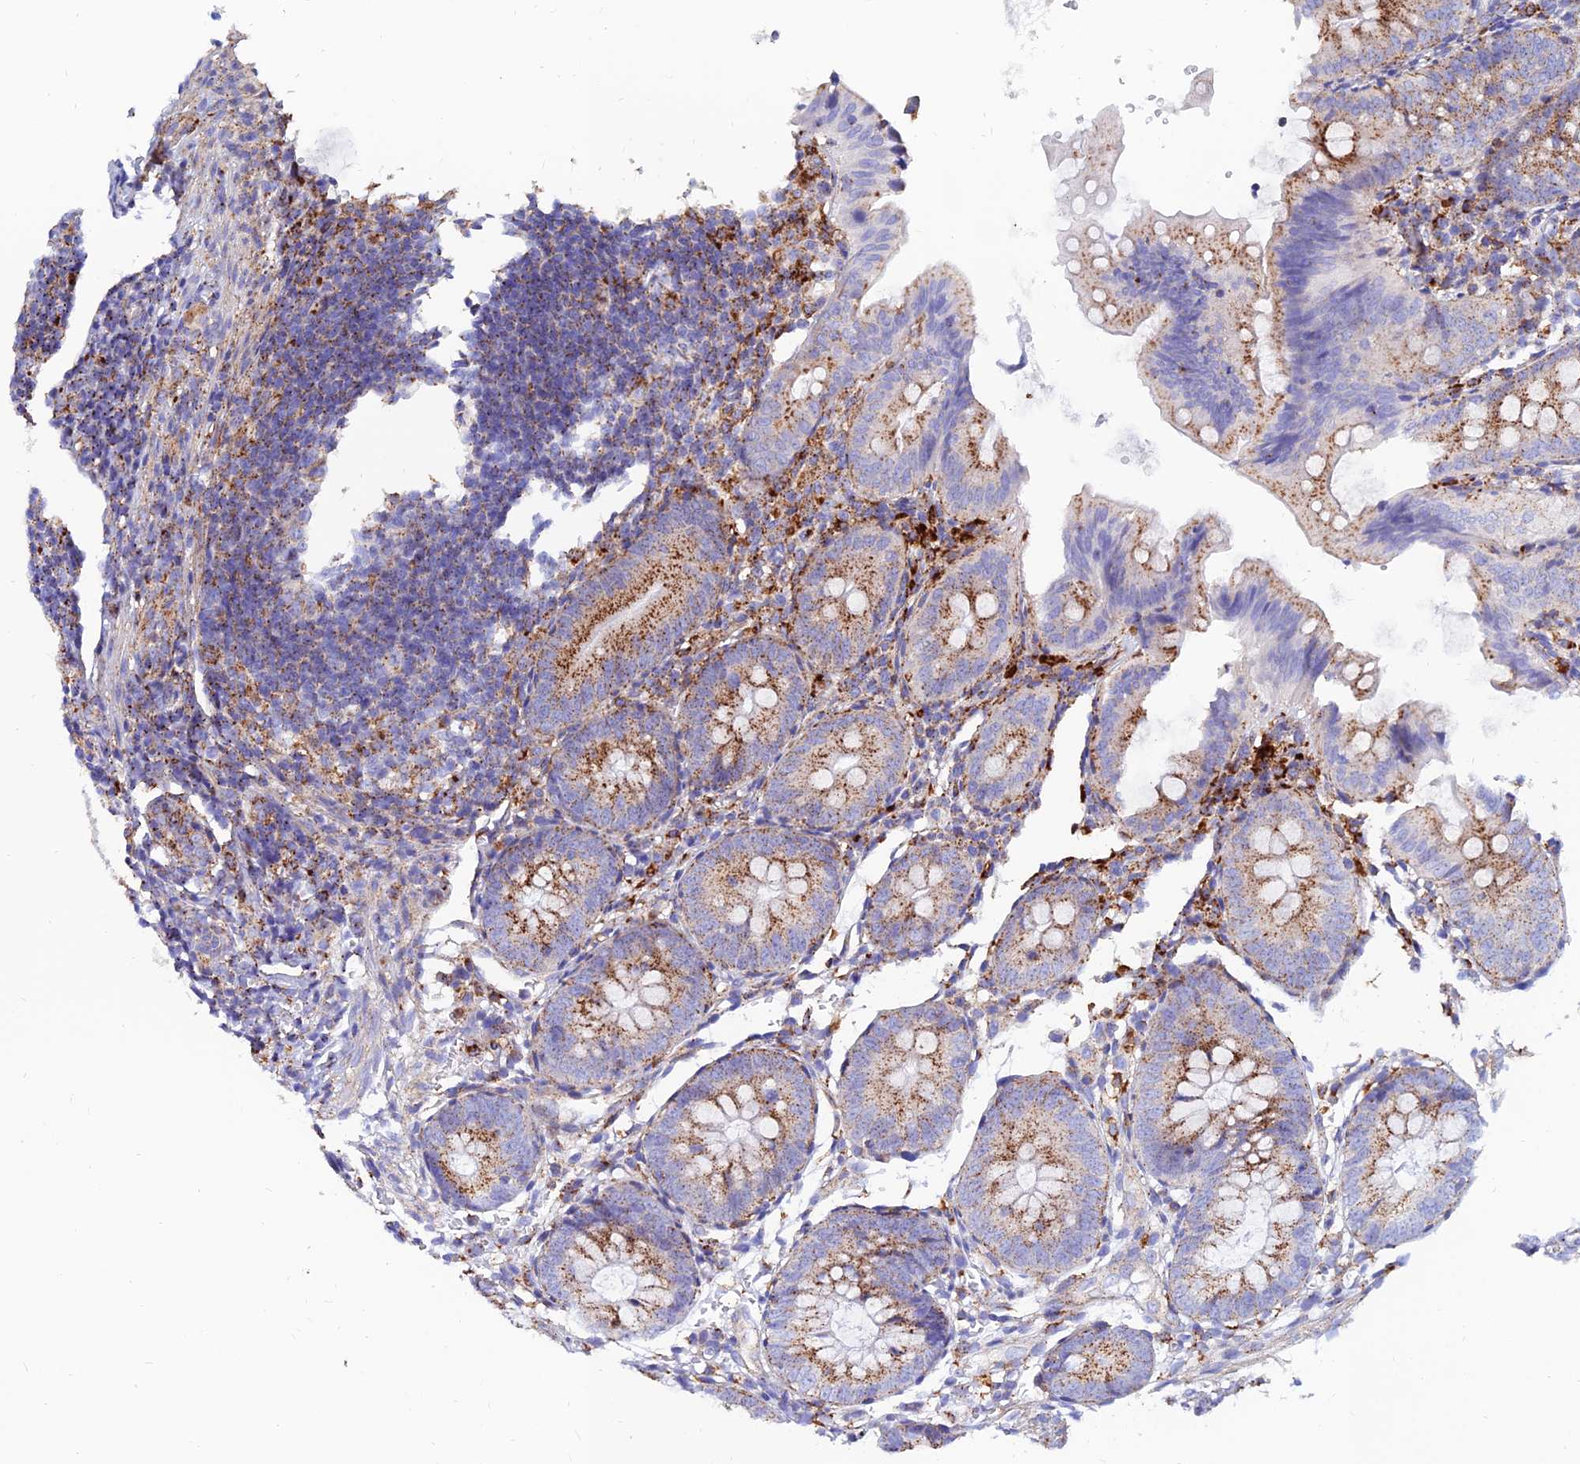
{"staining": {"intensity": "moderate", "quantity": ">75%", "location": "cytoplasmic/membranous"}, "tissue": "appendix", "cell_type": "Glandular cells", "image_type": "normal", "snomed": [{"axis": "morphology", "description": "Normal tissue, NOS"}, {"axis": "topography", "description": "Appendix"}], "caption": "Immunohistochemistry of normal human appendix reveals medium levels of moderate cytoplasmic/membranous expression in approximately >75% of glandular cells. (DAB (3,3'-diaminobenzidine) IHC with brightfield microscopy, high magnification).", "gene": "SPNS1", "patient": {"sex": "male", "age": 1}}